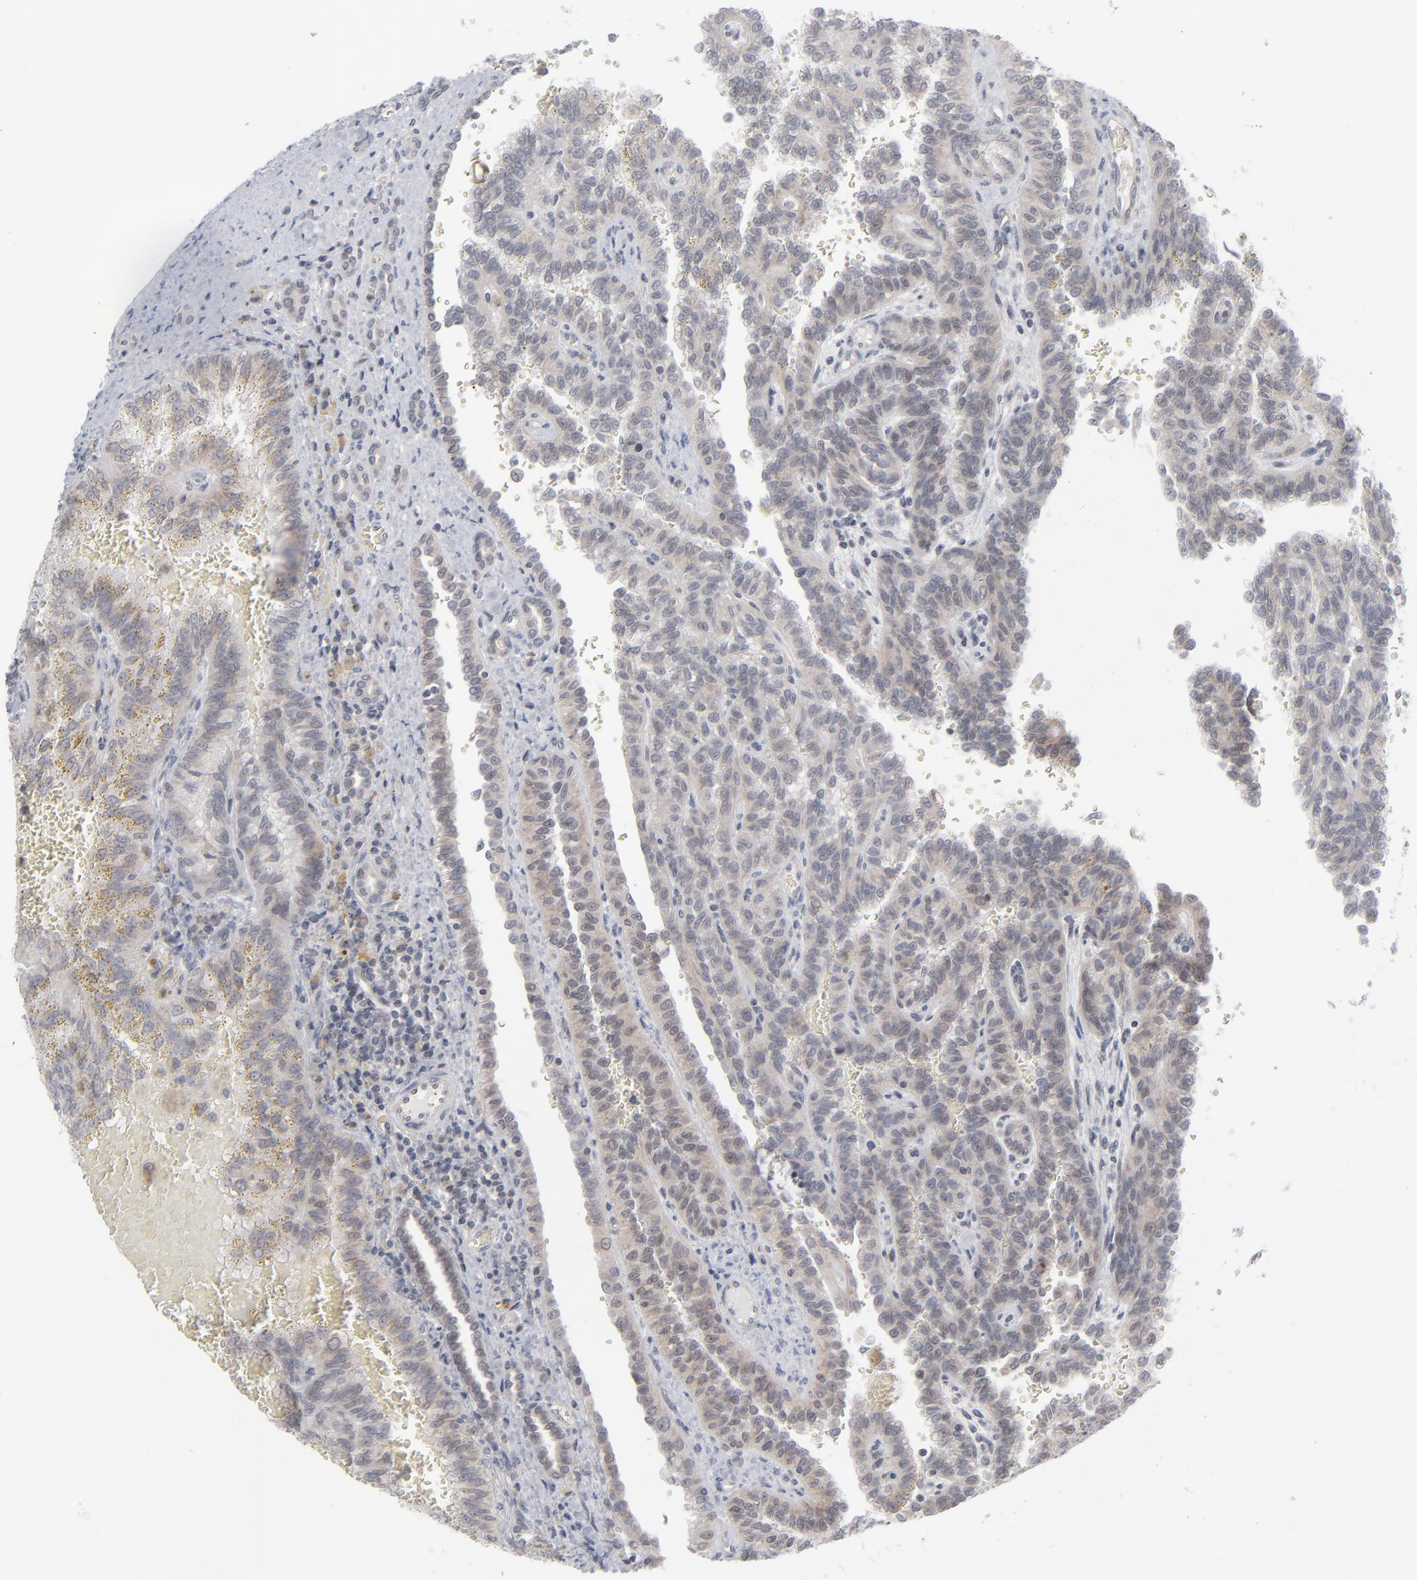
{"staining": {"intensity": "weak", "quantity": ">75%", "location": "cytoplasmic/membranous"}, "tissue": "renal cancer", "cell_type": "Tumor cells", "image_type": "cancer", "snomed": [{"axis": "morphology", "description": "Inflammation, NOS"}, {"axis": "morphology", "description": "Adenocarcinoma, NOS"}, {"axis": "topography", "description": "Kidney"}], "caption": "Brown immunohistochemical staining in human renal cancer (adenocarcinoma) reveals weak cytoplasmic/membranous staining in approximately >75% of tumor cells.", "gene": "POF1B", "patient": {"sex": "male", "age": 68}}